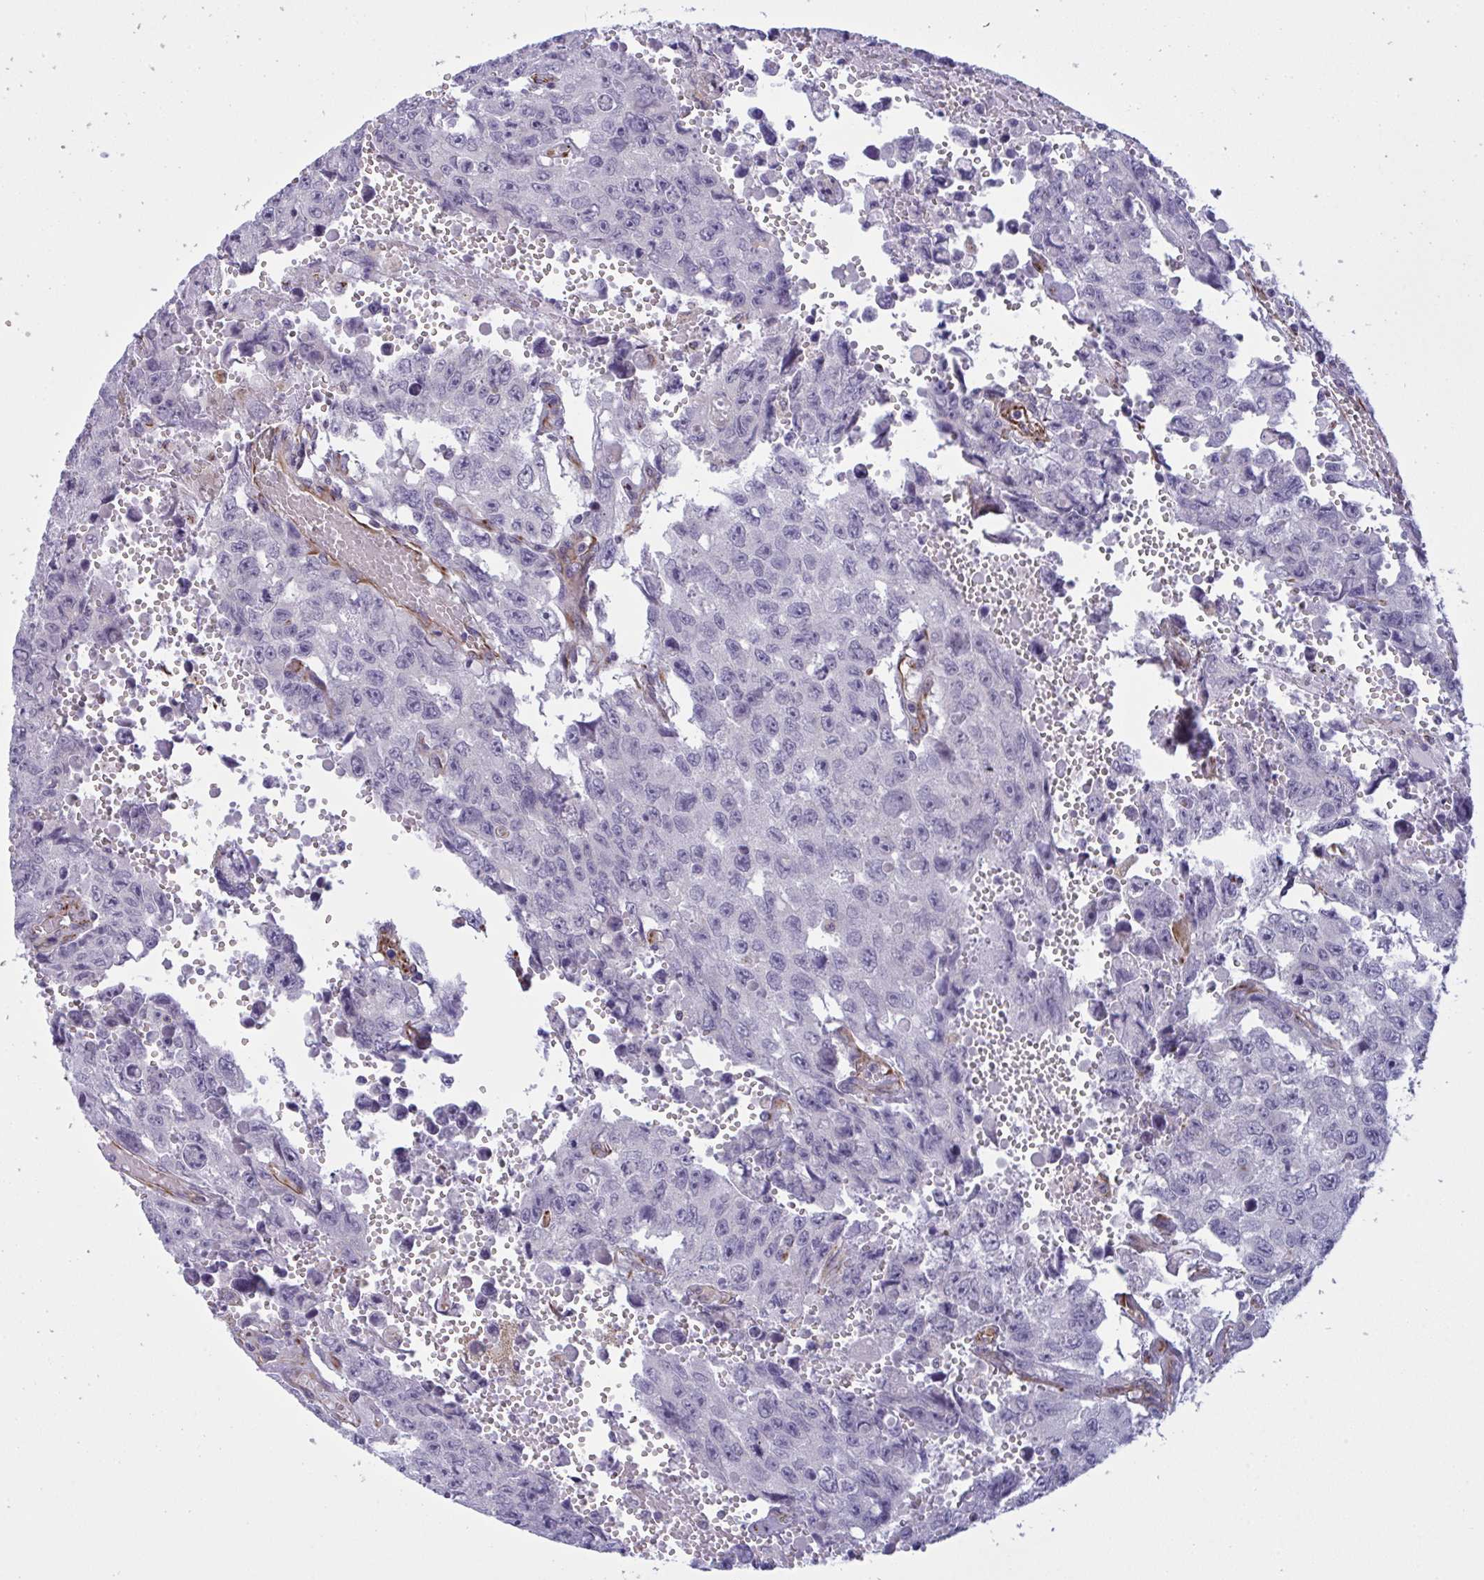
{"staining": {"intensity": "negative", "quantity": "none", "location": "none"}, "tissue": "testis cancer", "cell_type": "Tumor cells", "image_type": "cancer", "snomed": [{"axis": "morphology", "description": "Seminoma, NOS"}, {"axis": "topography", "description": "Testis"}], "caption": "Tumor cells are negative for protein expression in human testis cancer (seminoma).", "gene": "DCBLD1", "patient": {"sex": "male", "age": 26}}